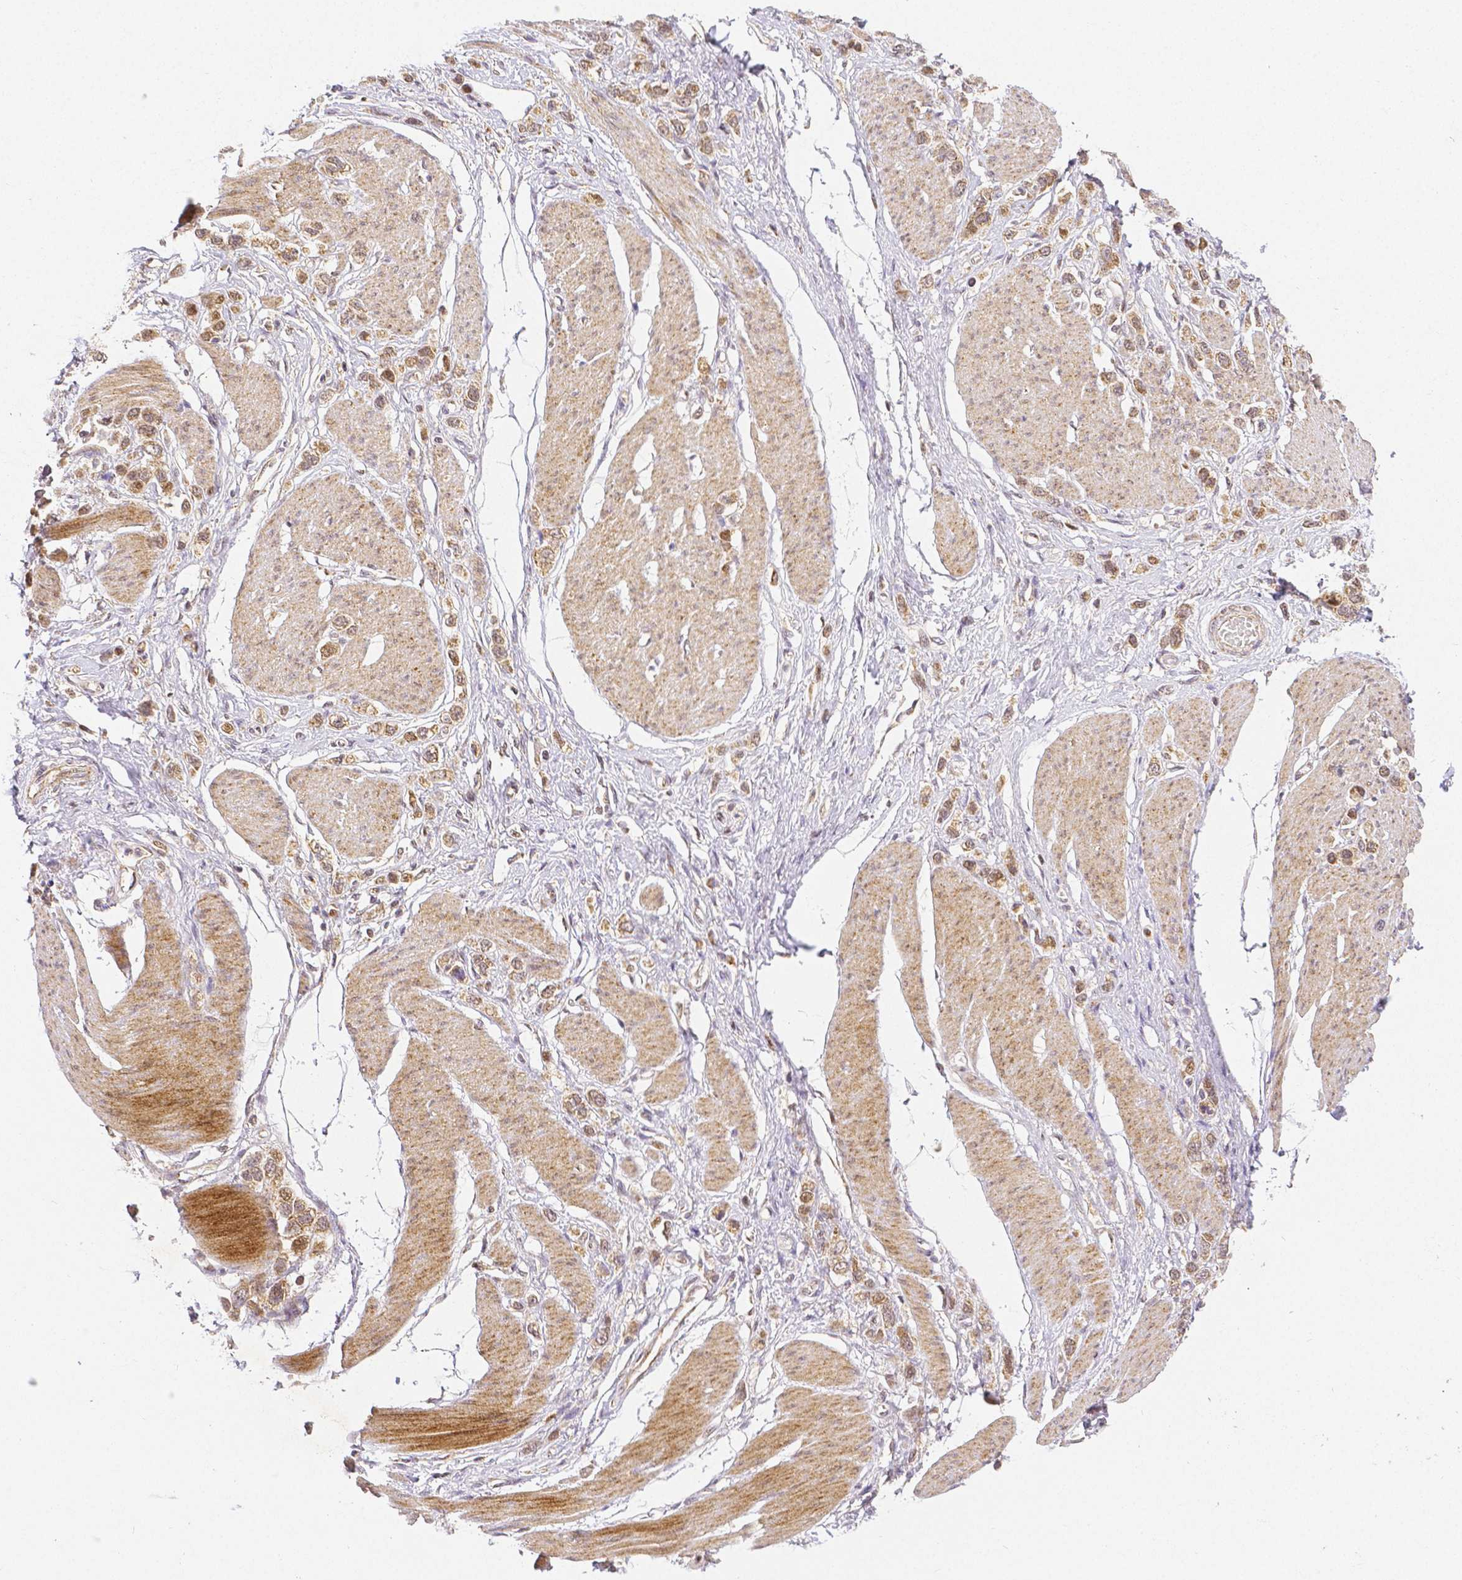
{"staining": {"intensity": "weak", "quantity": ">75%", "location": "cytoplasmic/membranous,nuclear"}, "tissue": "stomach cancer", "cell_type": "Tumor cells", "image_type": "cancer", "snomed": [{"axis": "morphology", "description": "Adenocarcinoma, NOS"}, {"axis": "topography", "description": "Stomach"}], "caption": "Stomach cancer stained with a brown dye displays weak cytoplasmic/membranous and nuclear positive positivity in about >75% of tumor cells.", "gene": "RHOT1", "patient": {"sex": "female", "age": 65}}